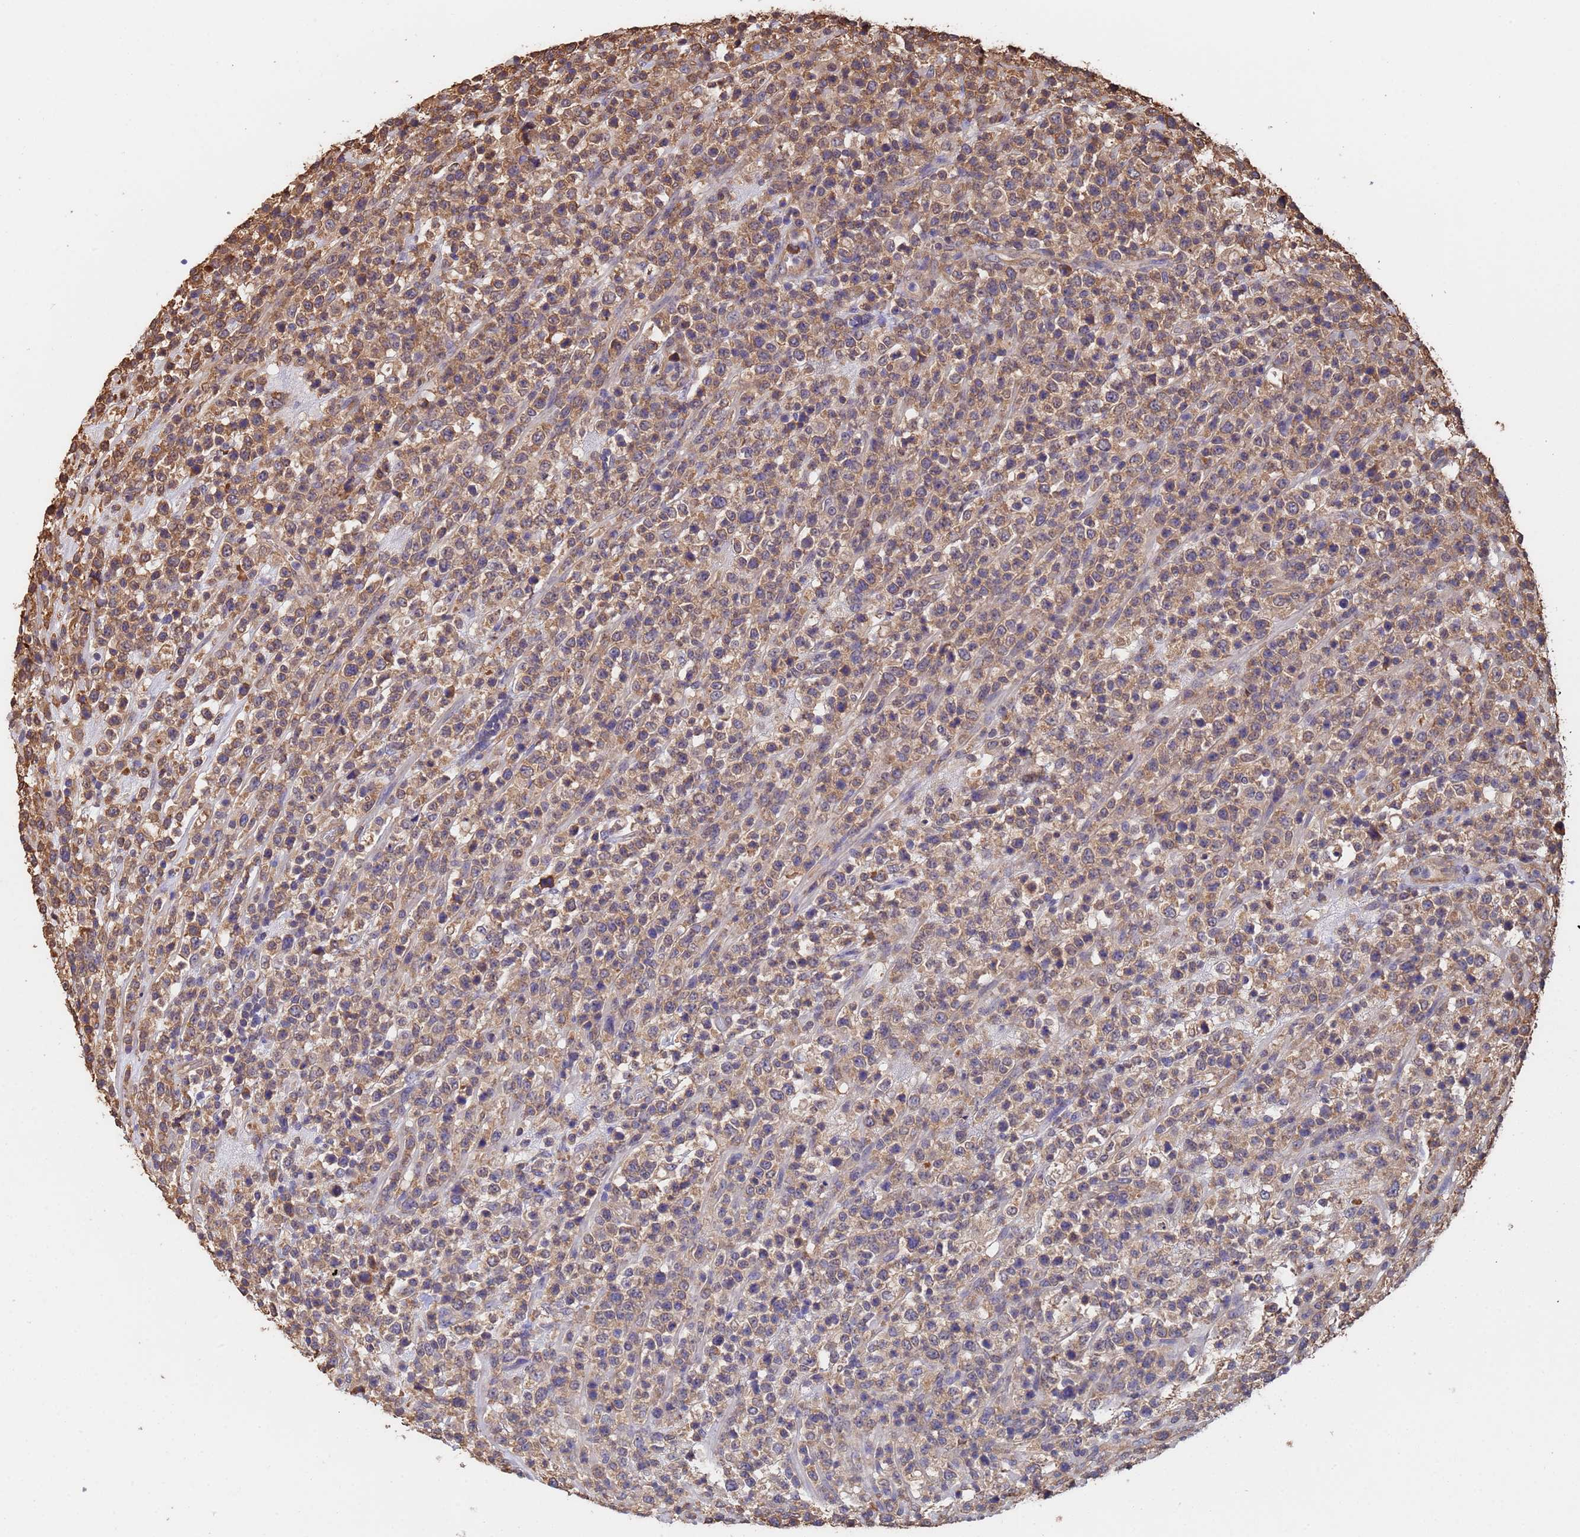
{"staining": {"intensity": "moderate", "quantity": ">75%", "location": "cytoplasmic/membranous"}, "tissue": "lymphoma", "cell_type": "Tumor cells", "image_type": "cancer", "snomed": [{"axis": "morphology", "description": "Malignant lymphoma, non-Hodgkin's type, High grade"}, {"axis": "topography", "description": "Colon"}], "caption": "High-grade malignant lymphoma, non-Hodgkin's type stained for a protein exhibits moderate cytoplasmic/membranous positivity in tumor cells.", "gene": "FAM25A", "patient": {"sex": "female", "age": 53}}